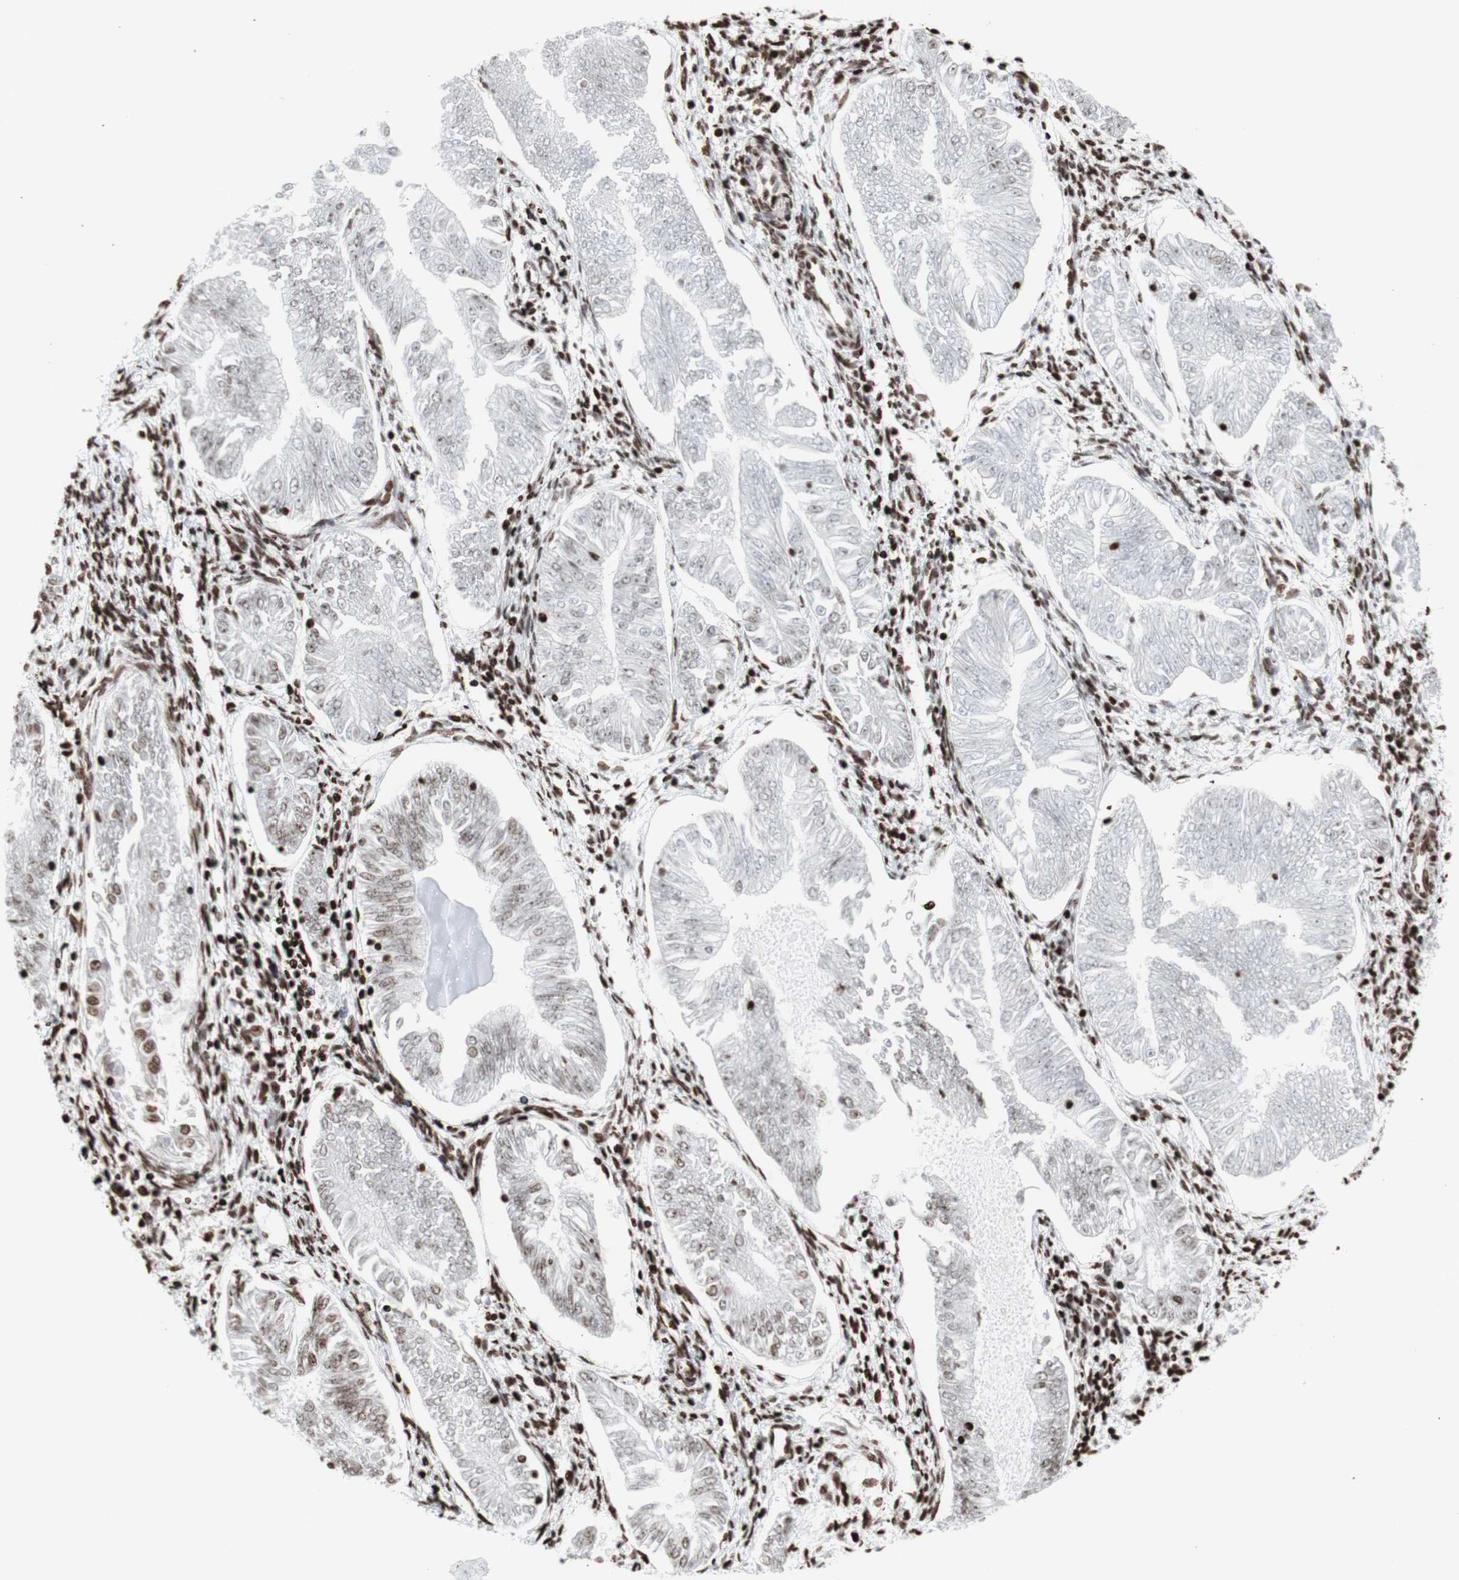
{"staining": {"intensity": "weak", "quantity": "<25%", "location": "nuclear"}, "tissue": "endometrial cancer", "cell_type": "Tumor cells", "image_type": "cancer", "snomed": [{"axis": "morphology", "description": "Adenocarcinoma, NOS"}, {"axis": "topography", "description": "Endometrium"}], "caption": "Tumor cells show no significant expression in endometrial cancer (adenocarcinoma).", "gene": "SNAI2", "patient": {"sex": "female", "age": 53}}